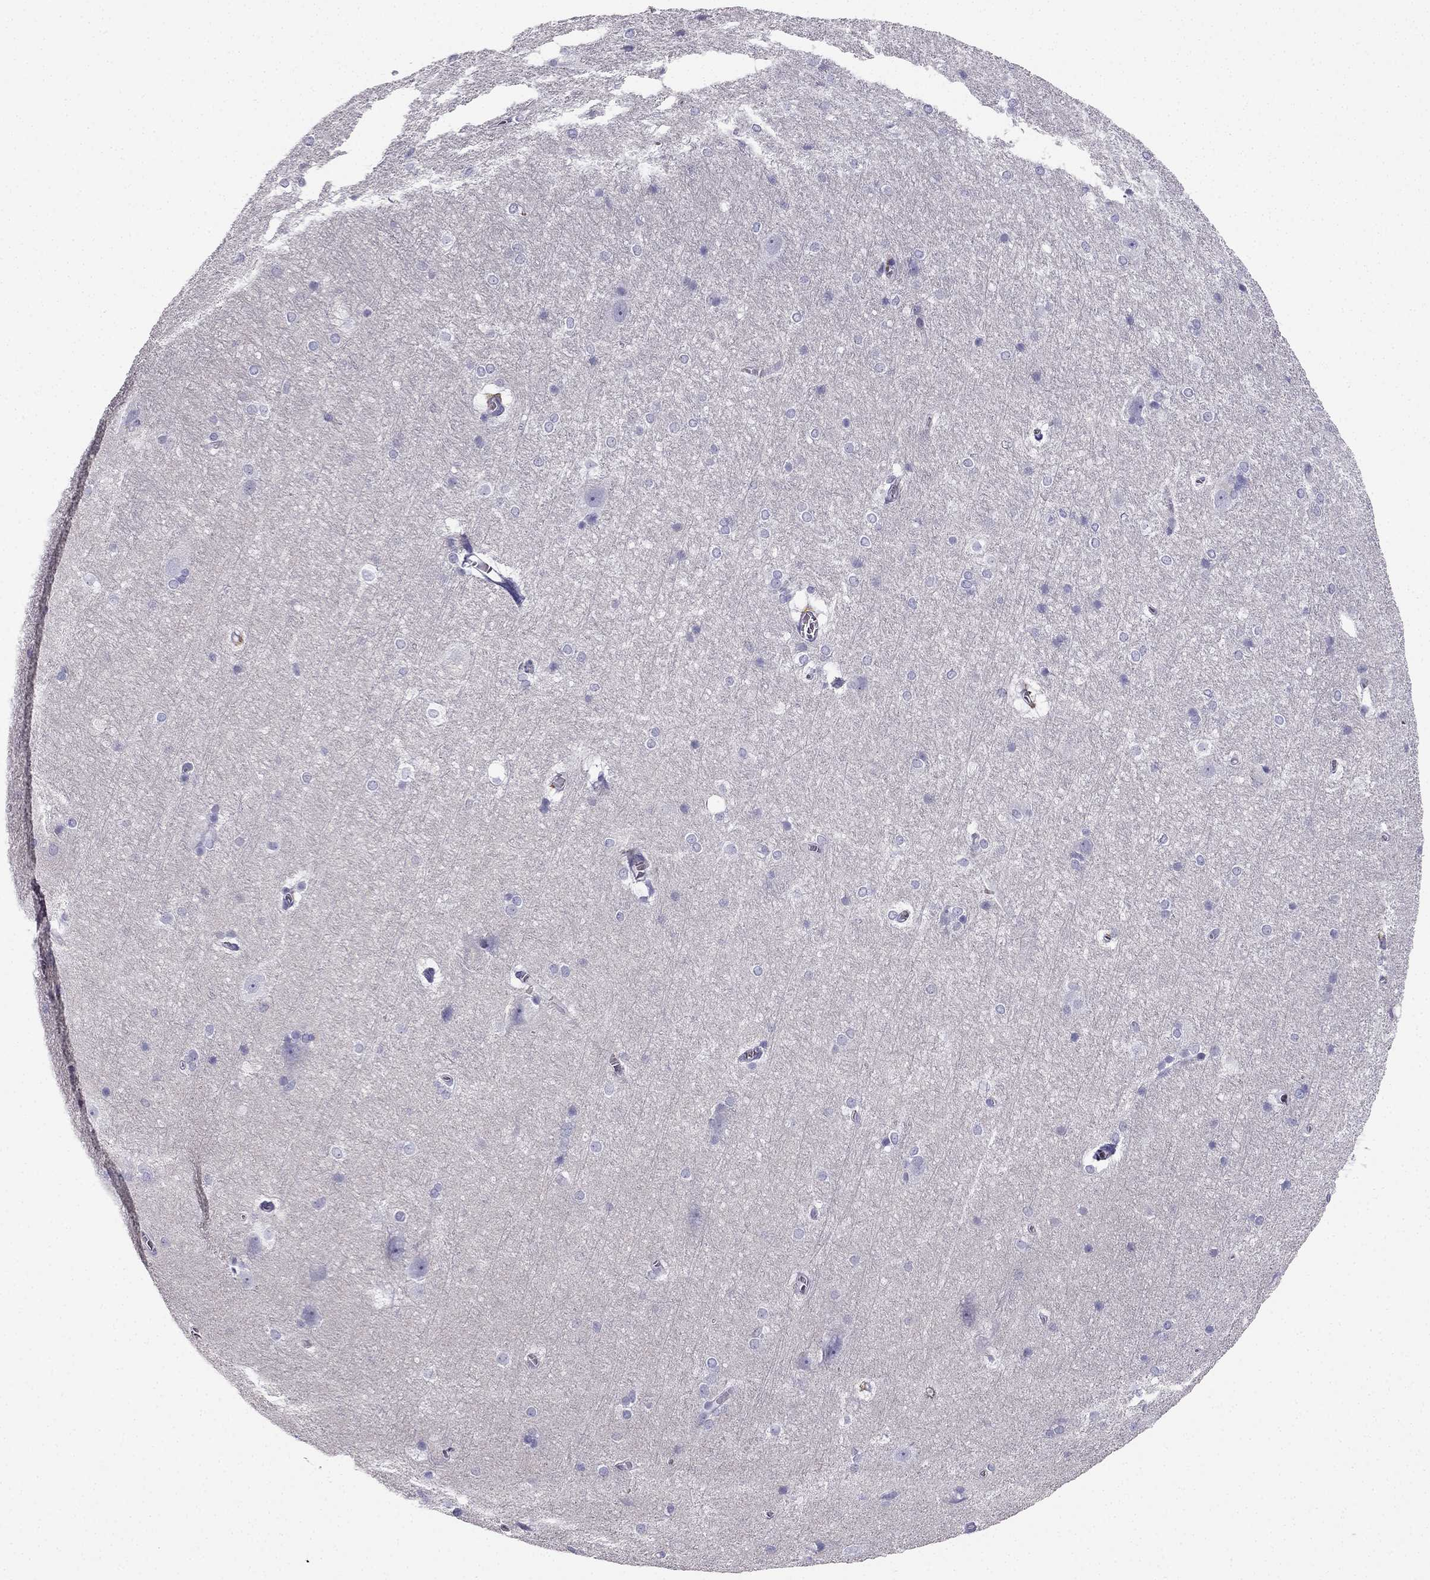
{"staining": {"intensity": "negative", "quantity": "none", "location": "none"}, "tissue": "hippocampus", "cell_type": "Glial cells", "image_type": "normal", "snomed": [{"axis": "morphology", "description": "Normal tissue, NOS"}, {"axis": "topography", "description": "Cerebral cortex"}, {"axis": "topography", "description": "Hippocampus"}], "caption": "The image shows no significant positivity in glial cells of hippocampus.", "gene": "RSPH14", "patient": {"sex": "female", "age": 19}}